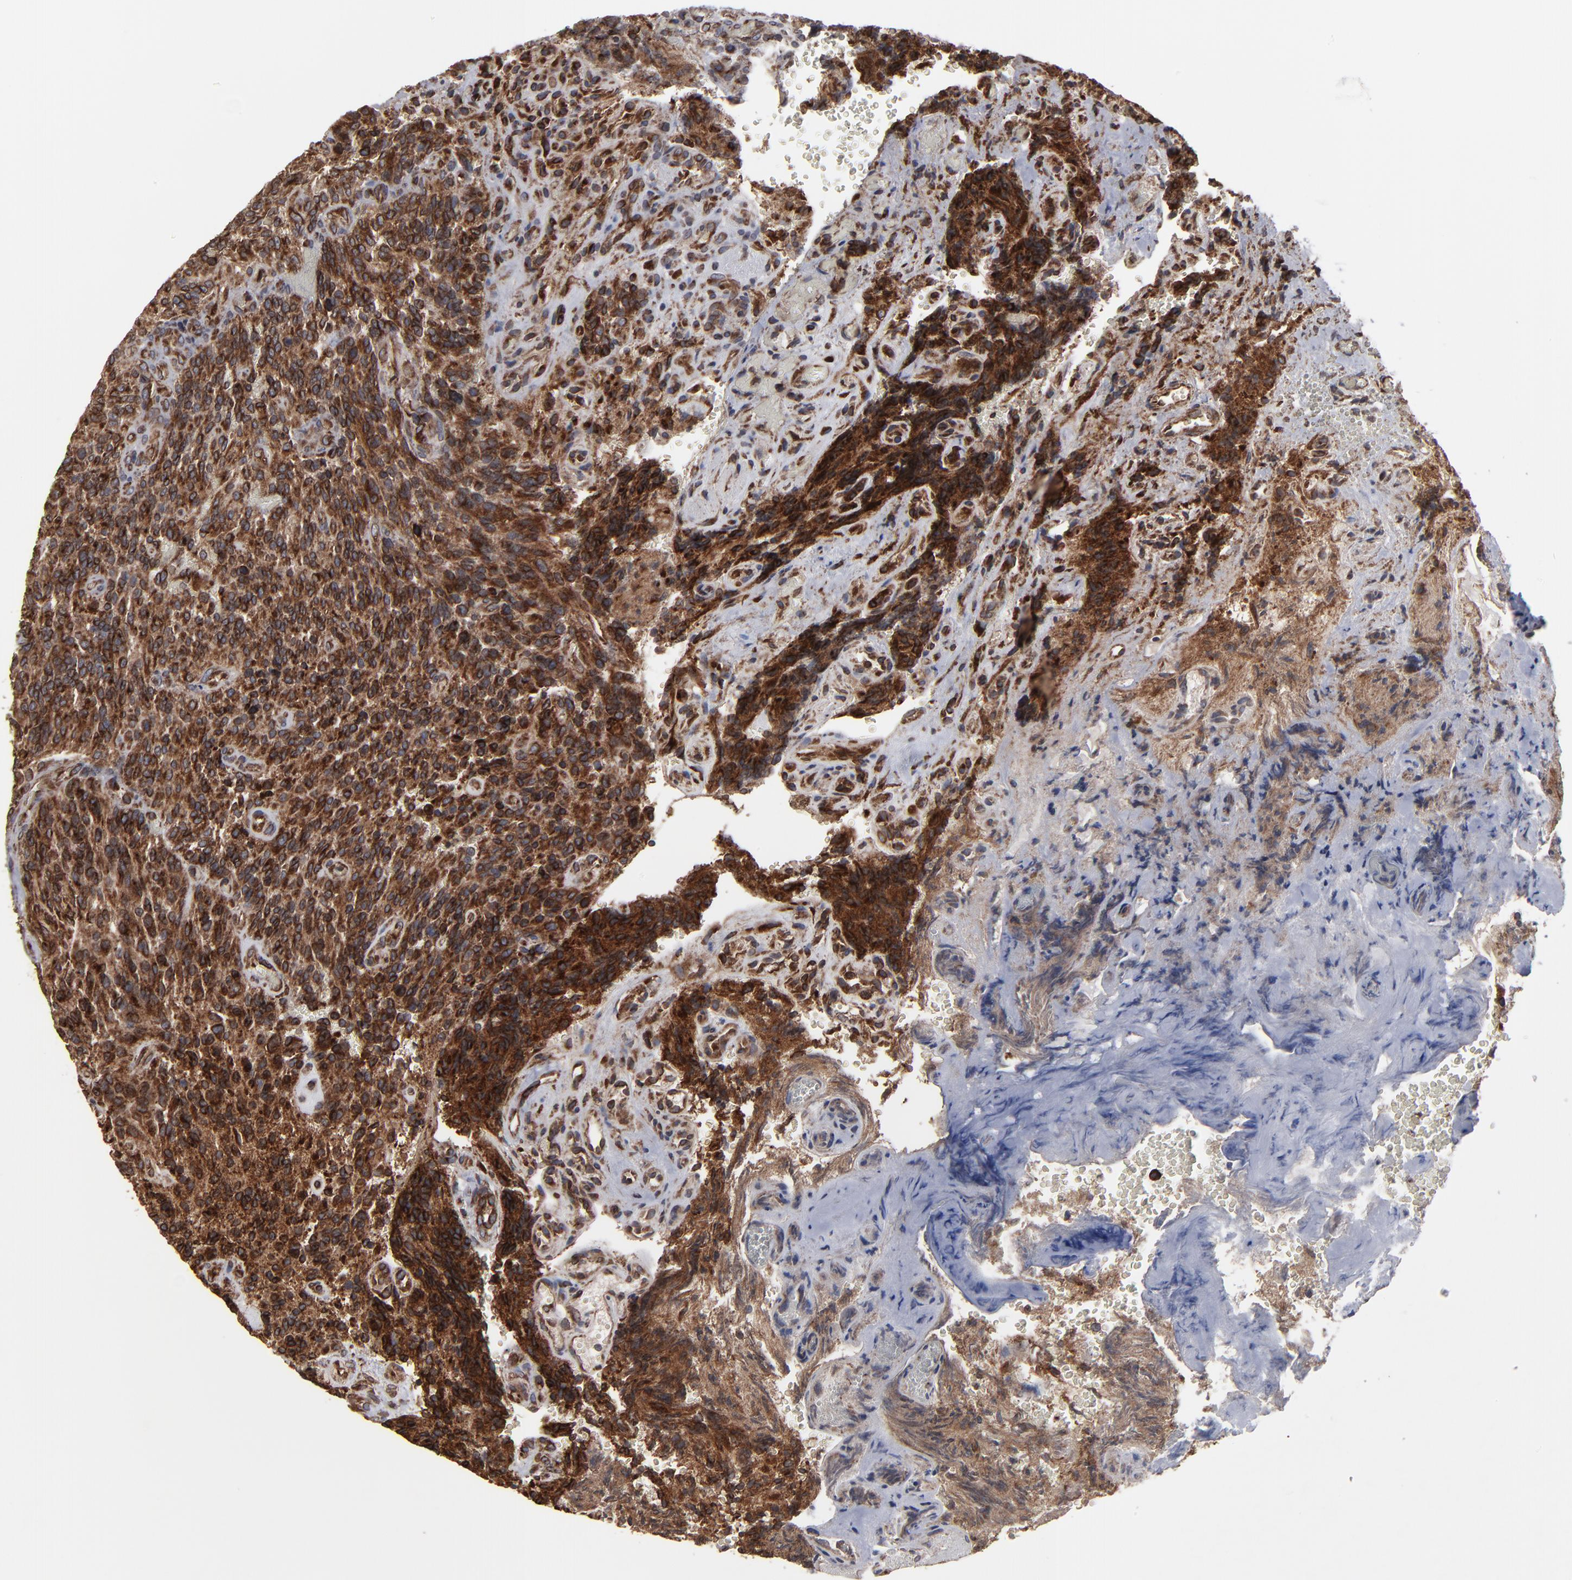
{"staining": {"intensity": "strong", "quantity": ">75%", "location": "cytoplasmic/membranous"}, "tissue": "glioma", "cell_type": "Tumor cells", "image_type": "cancer", "snomed": [{"axis": "morphology", "description": "Normal tissue, NOS"}, {"axis": "morphology", "description": "Glioma, malignant, High grade"}, {"axis": "topography", "description": "Cerebral cortex"}], "caption": "Immunohistochemistry of human malignant glioma (high-grade) demonstrates high levels of strong cytoplasmic/membranous staining in approximately >75% of tumor cells. The protein is shown in brown color, while the nuclei are stained blue.", "gene": "CNIH1", "patient": {"sex": "male", "age": 56}}